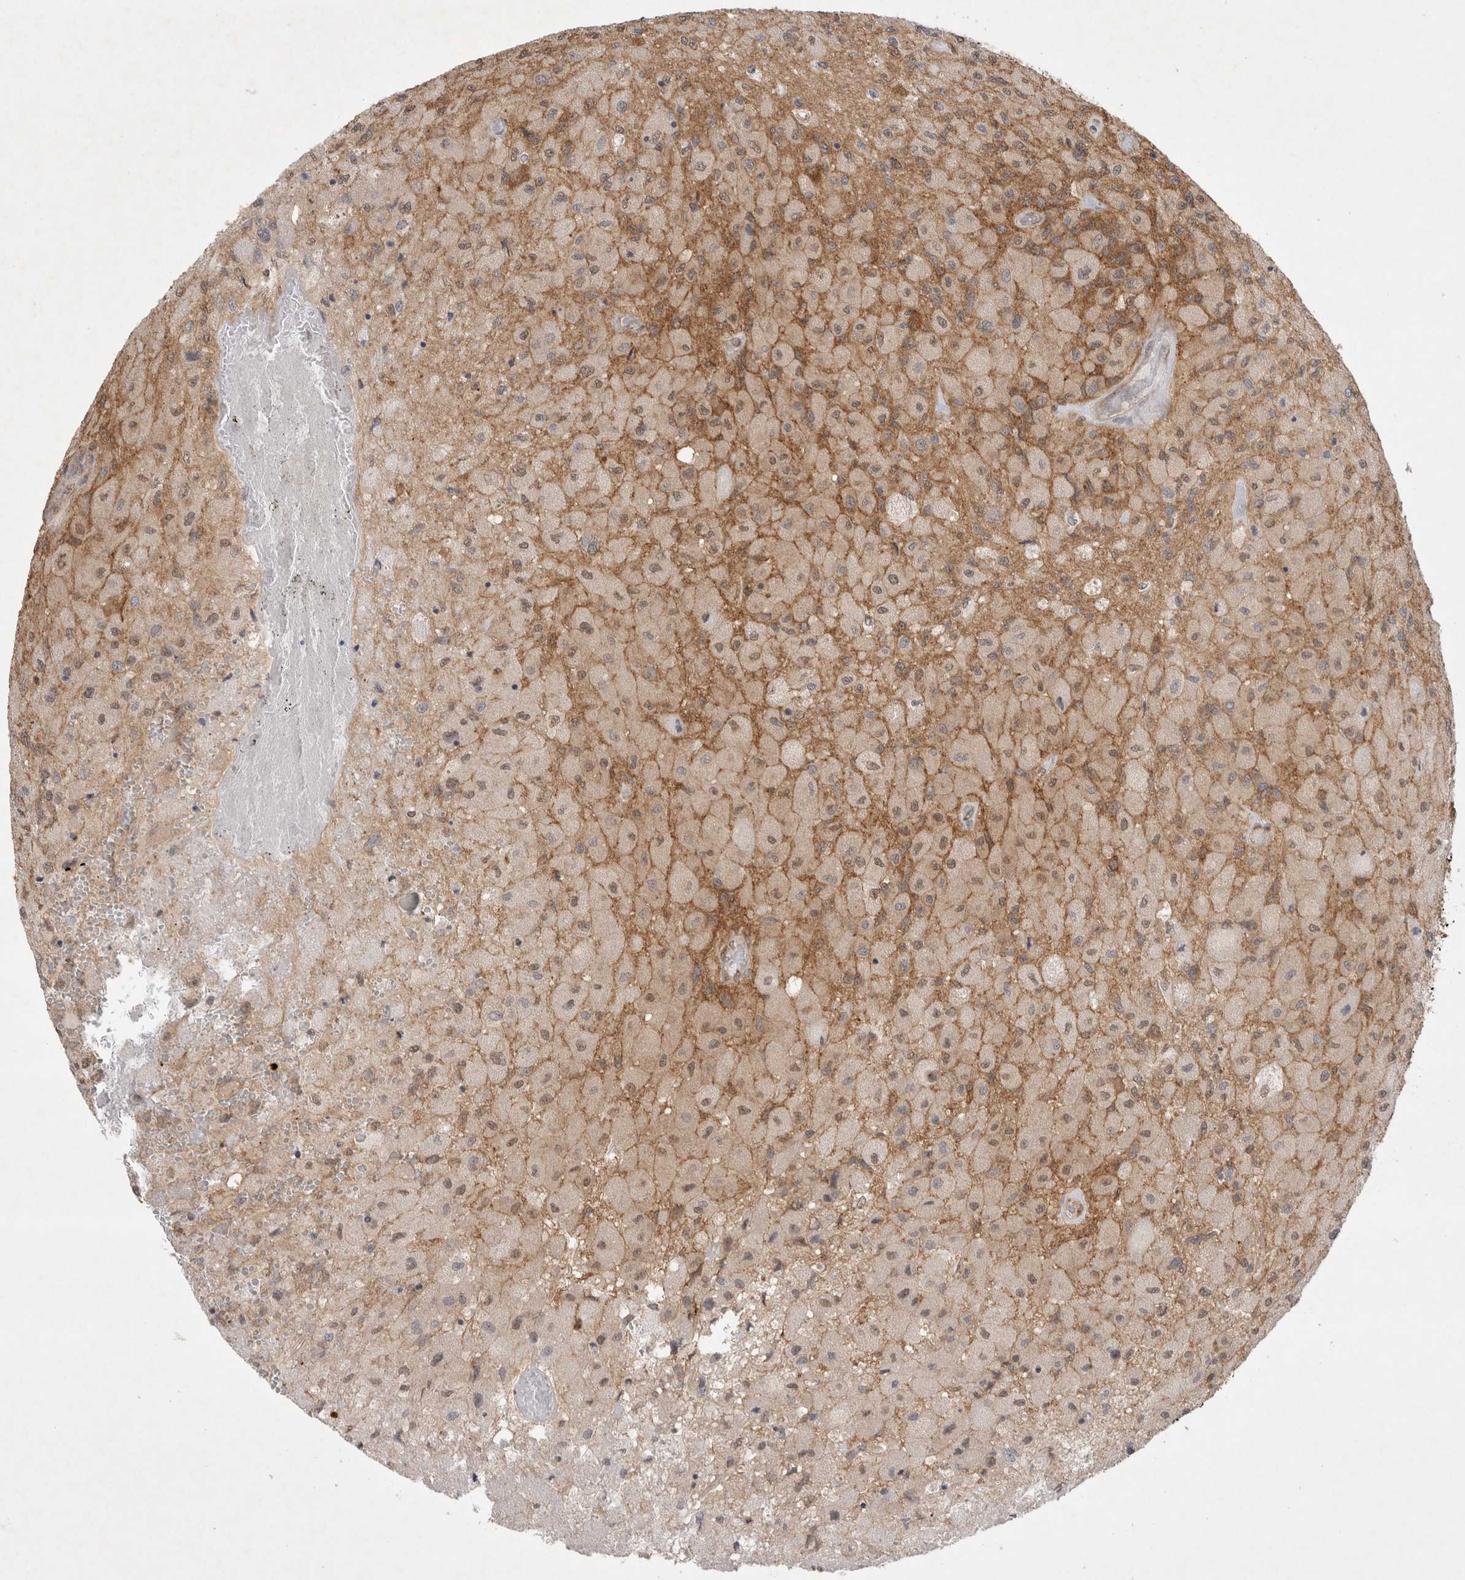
{"staining": {"intensity": "weak", "quantity": "<25%", "location": "cytoplasmic/membranous"}, "tissue": "glioma", "cell_type": "Tumor cells", "image_type": "cancer", "snomed": [{"axis": "morphology", "description": "Normal tissue, NOS"}, {"axis": "morphology", "description": "Glioma, malignant, High grade"}, {"axis": "topography", "description": "Cerebral cortex"}], "caption": "IHC photomicrograph of glioma stained for a protein (brown), which displays no staining in tumor cells. The staining is performed using DAB (3,3'-diaminobenzidine) brown chromogen with nuclei counter-stained in using hematoxylin.", "gene": "WIPF2", "patient": {"sex": "male", "age": 77}}